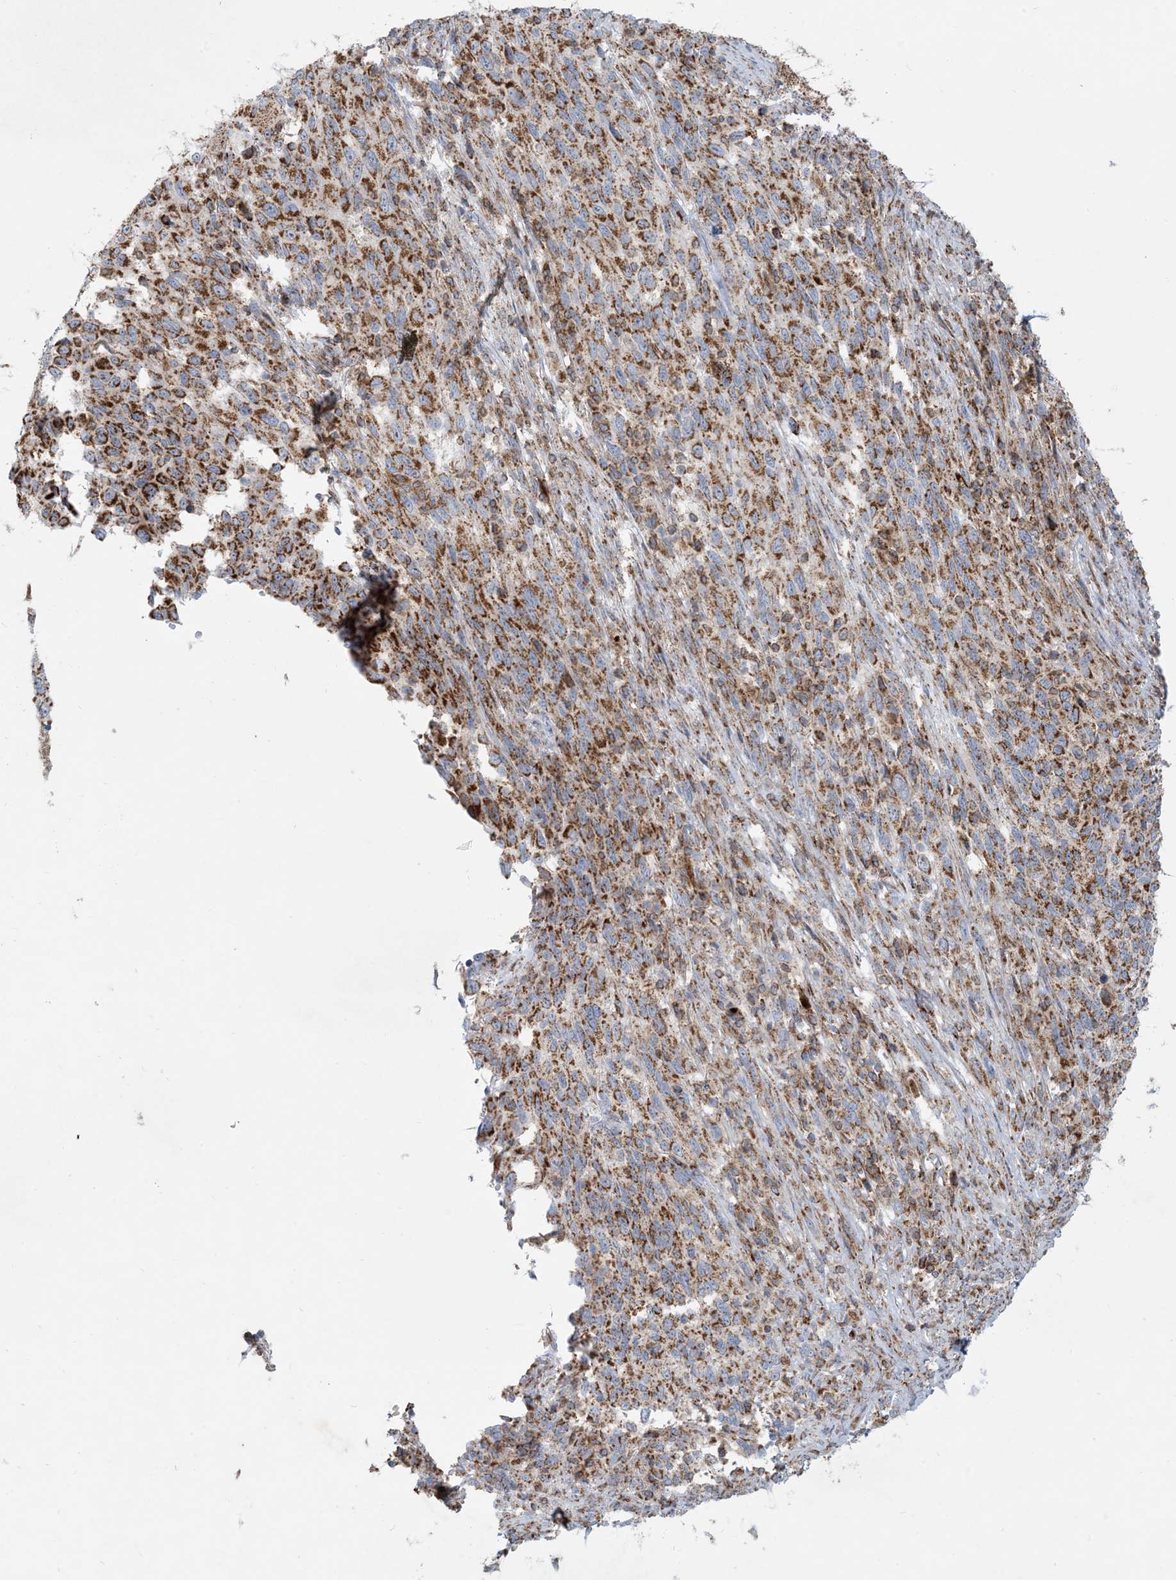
{"staining": {"intensity": "moderate", "quantity": ">75%", "location": "cytoplasmic/membranous"}, "tissue": "melanoma", "cell_type": "Tumor cells", "image_type": "cancer", "snomed": [{"axis": "morphology", "description": "Malignant melanoma, Metastatic site"}, {"axis": "topography", "description": "Lymph node"}], "caption": "Protein expression analysis of human melanoma reveals moderate cytoplasmic/membranous staining in about >75% of tumor cells.", "gene": "BEND4", "patient": {"sex": "male", "age": 61}}